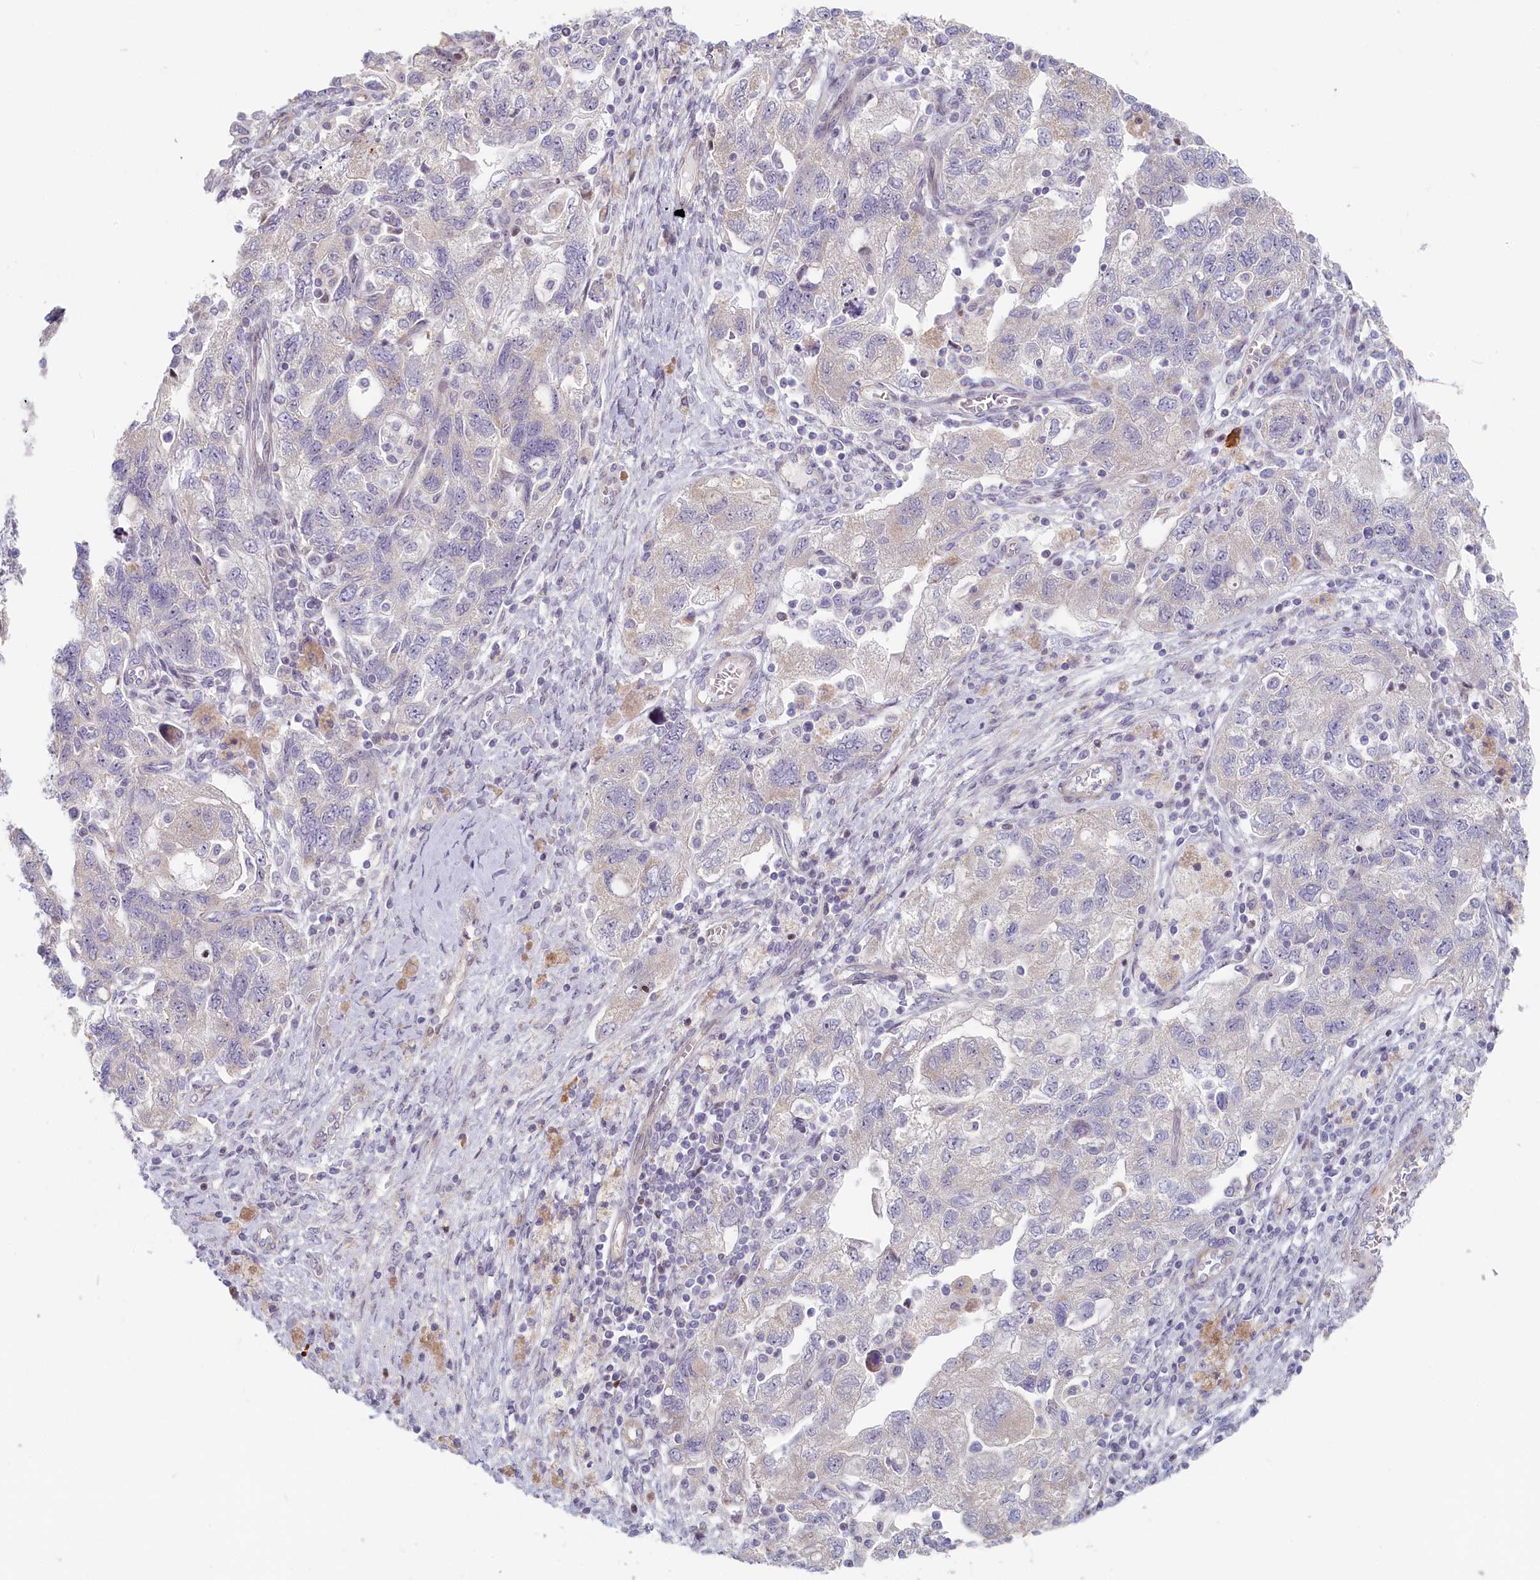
{"staining": {"intensity": "negative", "quantity": "none", "location": "none"}, "tissue": "ovarian cancer", "cell_type": "Tumor cells", "image_type": "cancer", "snomed": [{"axis": "morphology", "description": "Carcinoma, NOS"}, {"axis": "morphology", "description": "Cystadenocarcinoma, serous, NOS"}, {"axis": "topography", "description": "Ovary"}], "caption": "Human ovarian carcinoma stained for a protein using immunohistochemistry (IHC) reveals no positivity in tumor cells.", "gene": "INTS4", "patient": {"sex": "female", "age": 69}}